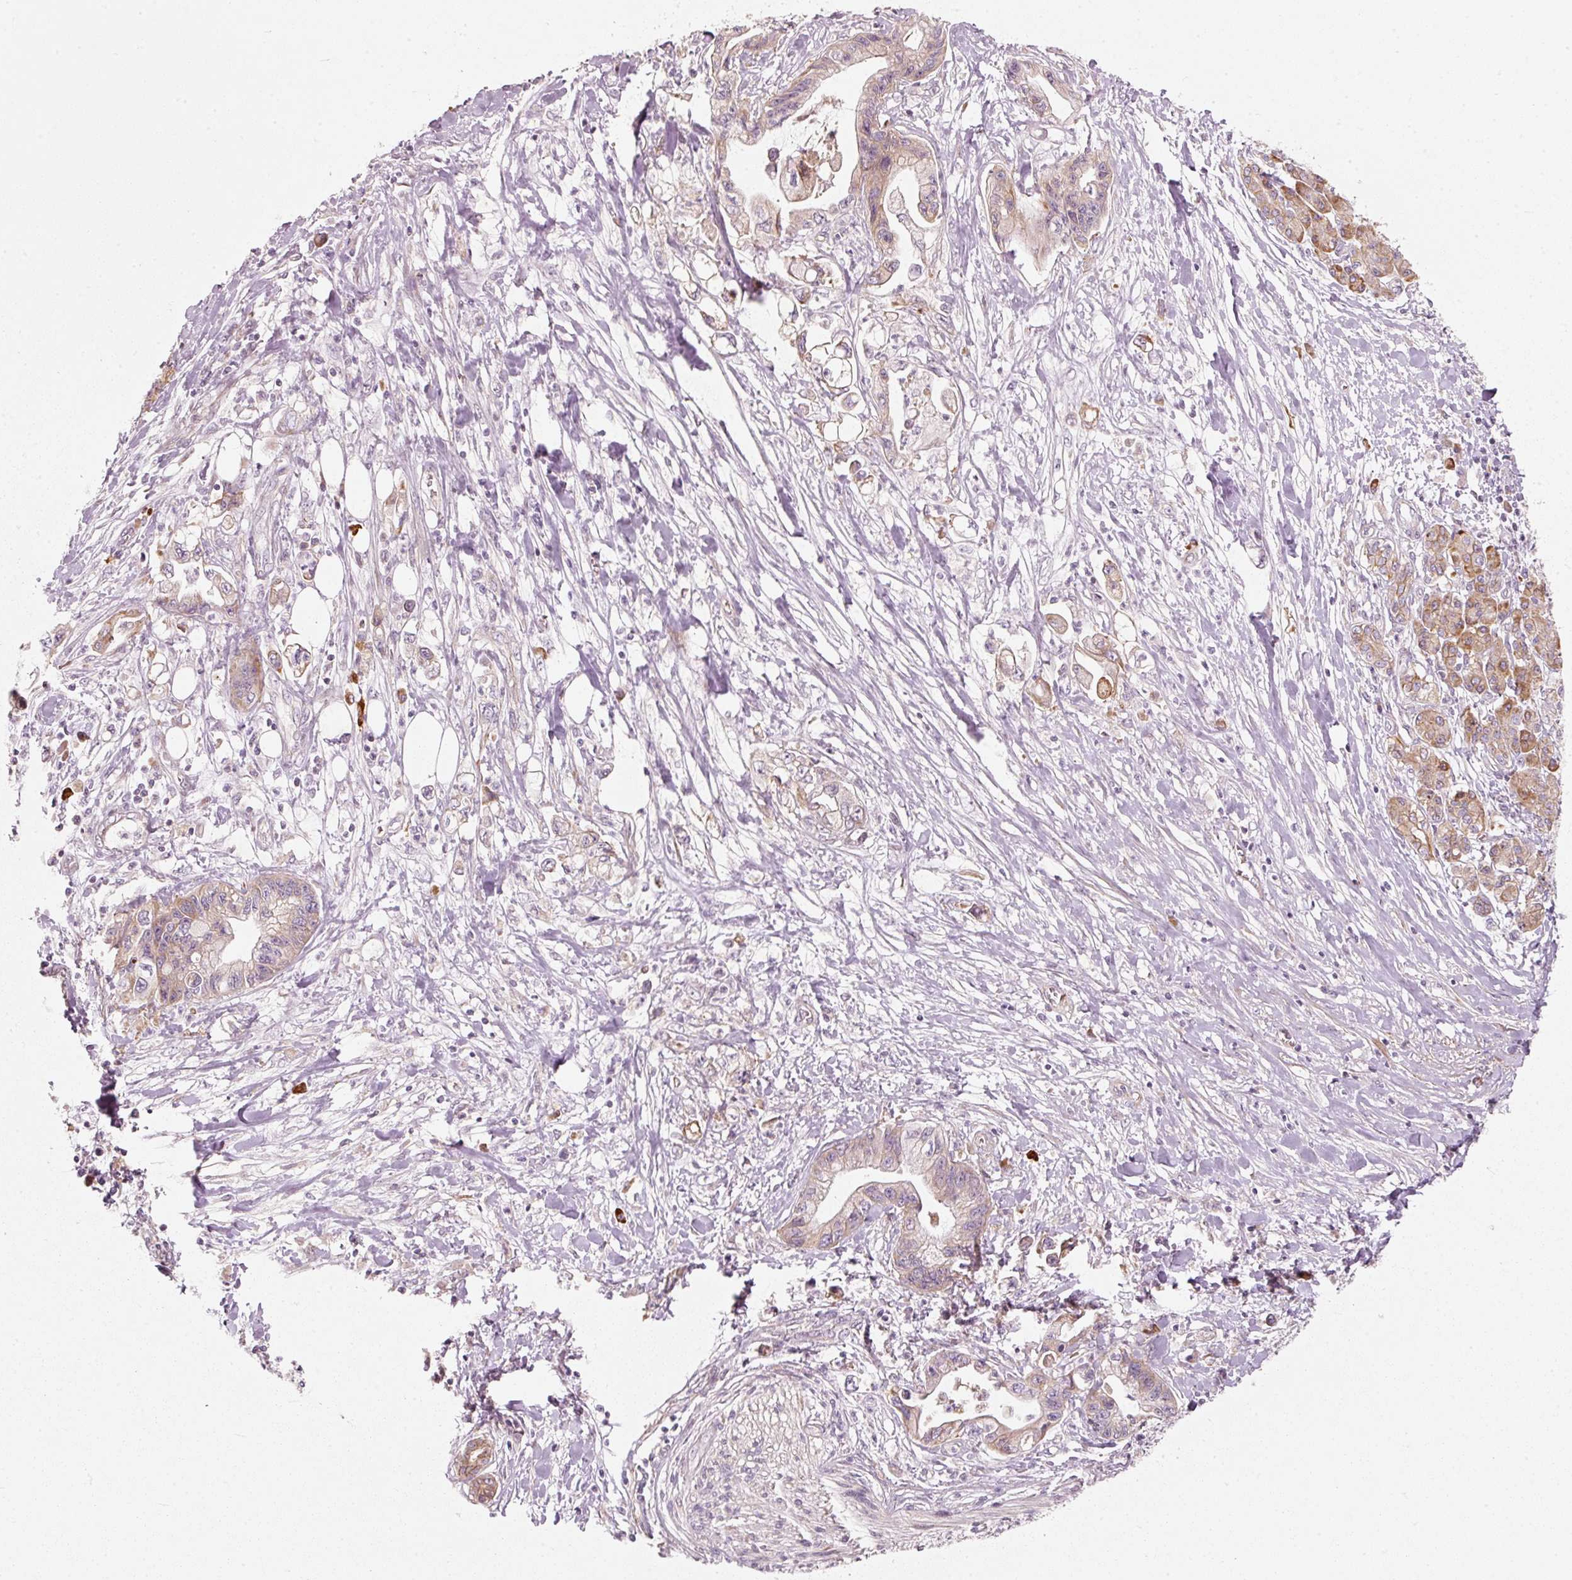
{"staining": {"intensity": "weak", "quantity": "25%-75%", "location": "cytoplasmic/membranous"}, "tissue": "pancreatic cancer", "cell_type": "Tumor cells", "image_type": "cancer", "snomed": [{"axis": "morphology", "description": "Adenocarcinoma, NOS"}, {"axis": "topography", "description": "Pancreas"}], "caption": "Protein expression by immunohistochemistry shows weak cytoplasmic/membranous expression in about 25%-75% of tumor cells in adenocarcinoma (pancreatic). The staining was performed using DAB (3,3'-diaminobenzidine) to visualize the protein expression in brown, while the nuclei were stained in blue with hematoxylin (Magnification: 20x).", "gene": "KCNQ1", "patient": {"sex": "male", "age": 61}}